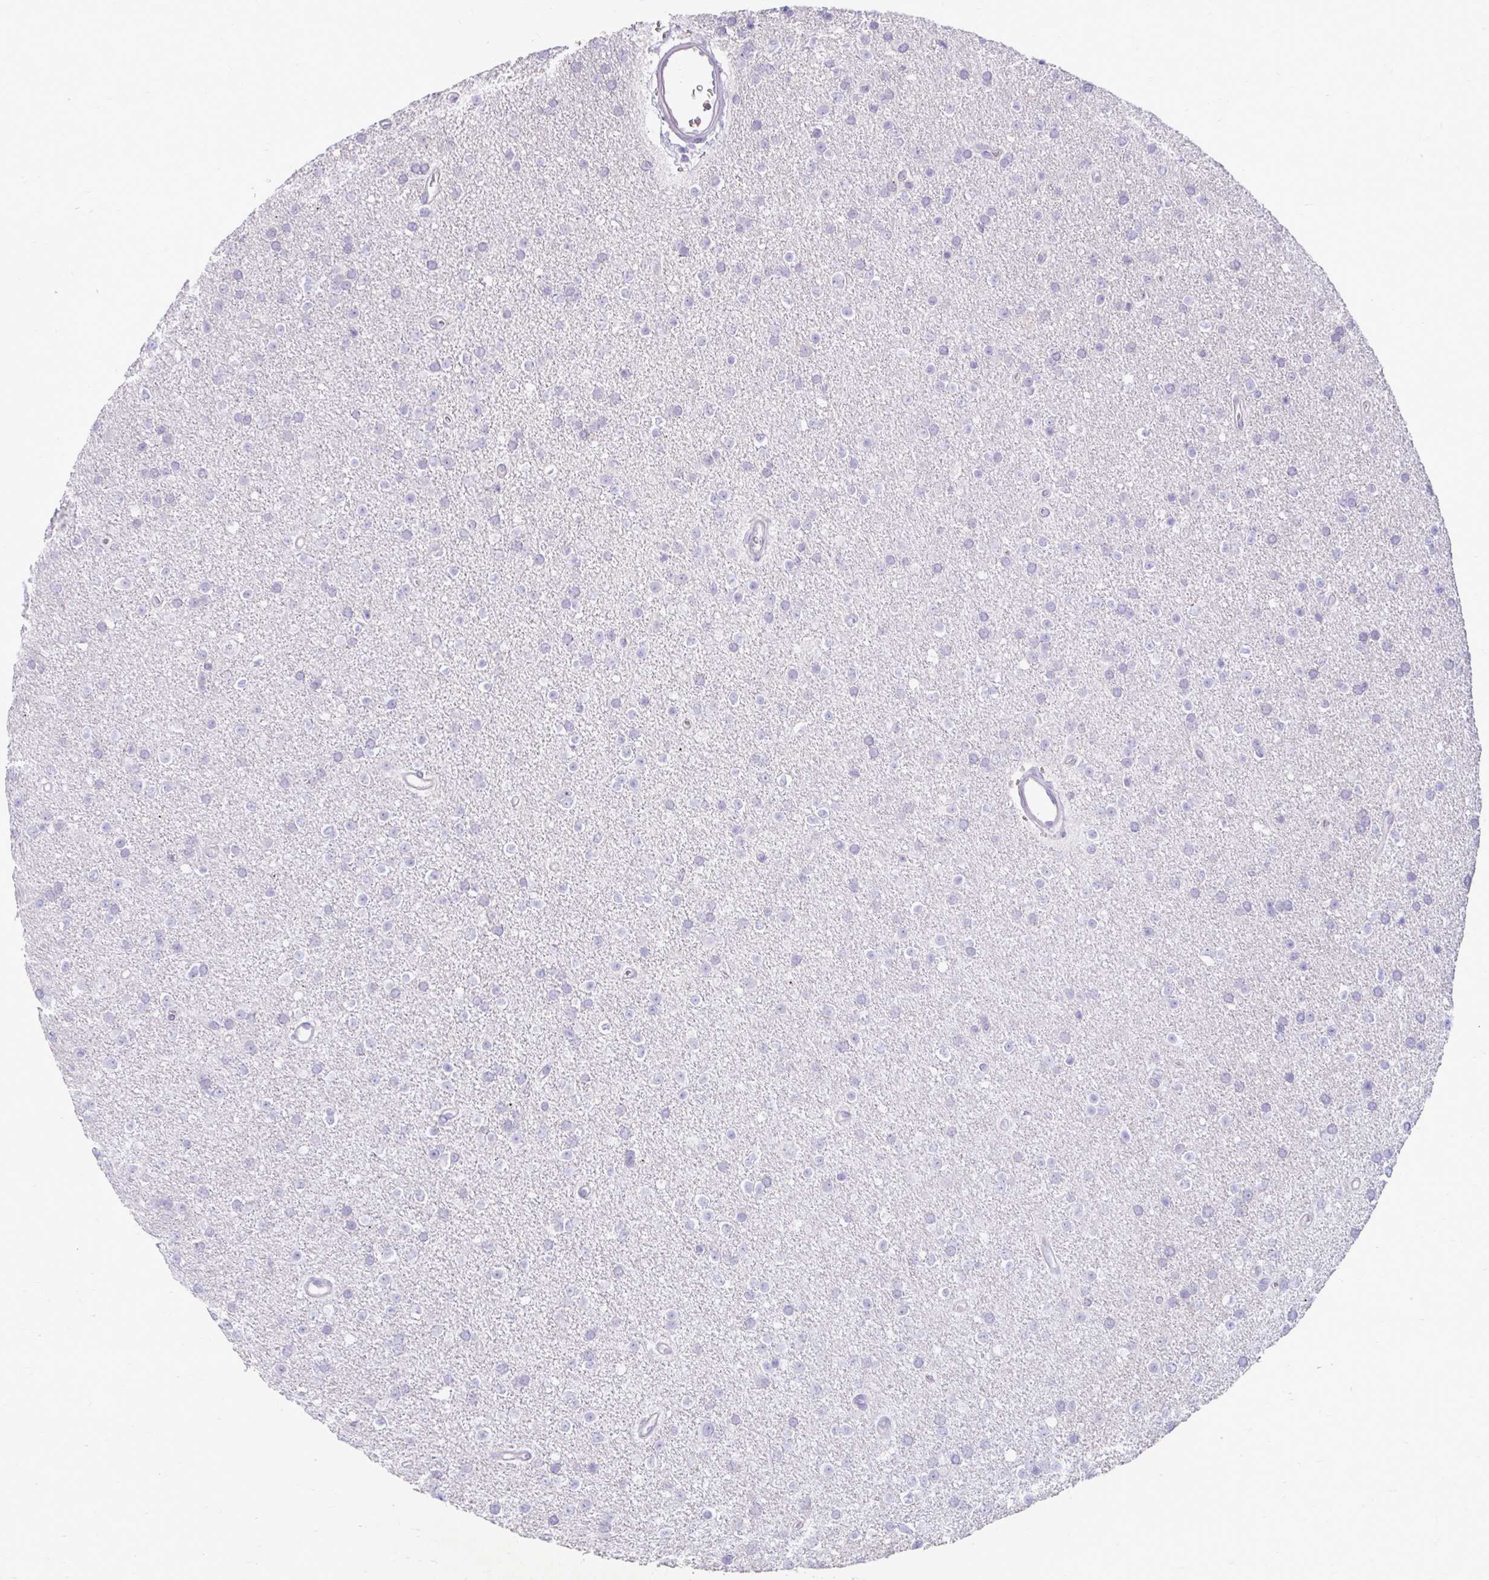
{"staining": {"intensity": "negative", "quantity": "none", "location": "none"}, "tissue": "glioma", "cell_type": "Tumor cells", "image_type": "cancer", "snomed": [{"axis": "morphology", "description": "Glioma, malignant, Low grade"}, {"axis": "topography", "description": "Brain"}], "caption": "Immunohistochemistry histopathology image of neoplastic tissue: human malignant glioma (low-grade) stained with DAB (3,3'-diaminobenzidine) reveals no significant protein positivity in tumor cells. (Stains: DAB (3,3'-diaminobenzidine) immunohistochemistry (IHC) with hematoxylin counter stain, Microscopy: brightfield microscopy at high magnification).", "gene": "CHIA", "patient": {"sex": "female", "age": 34}}